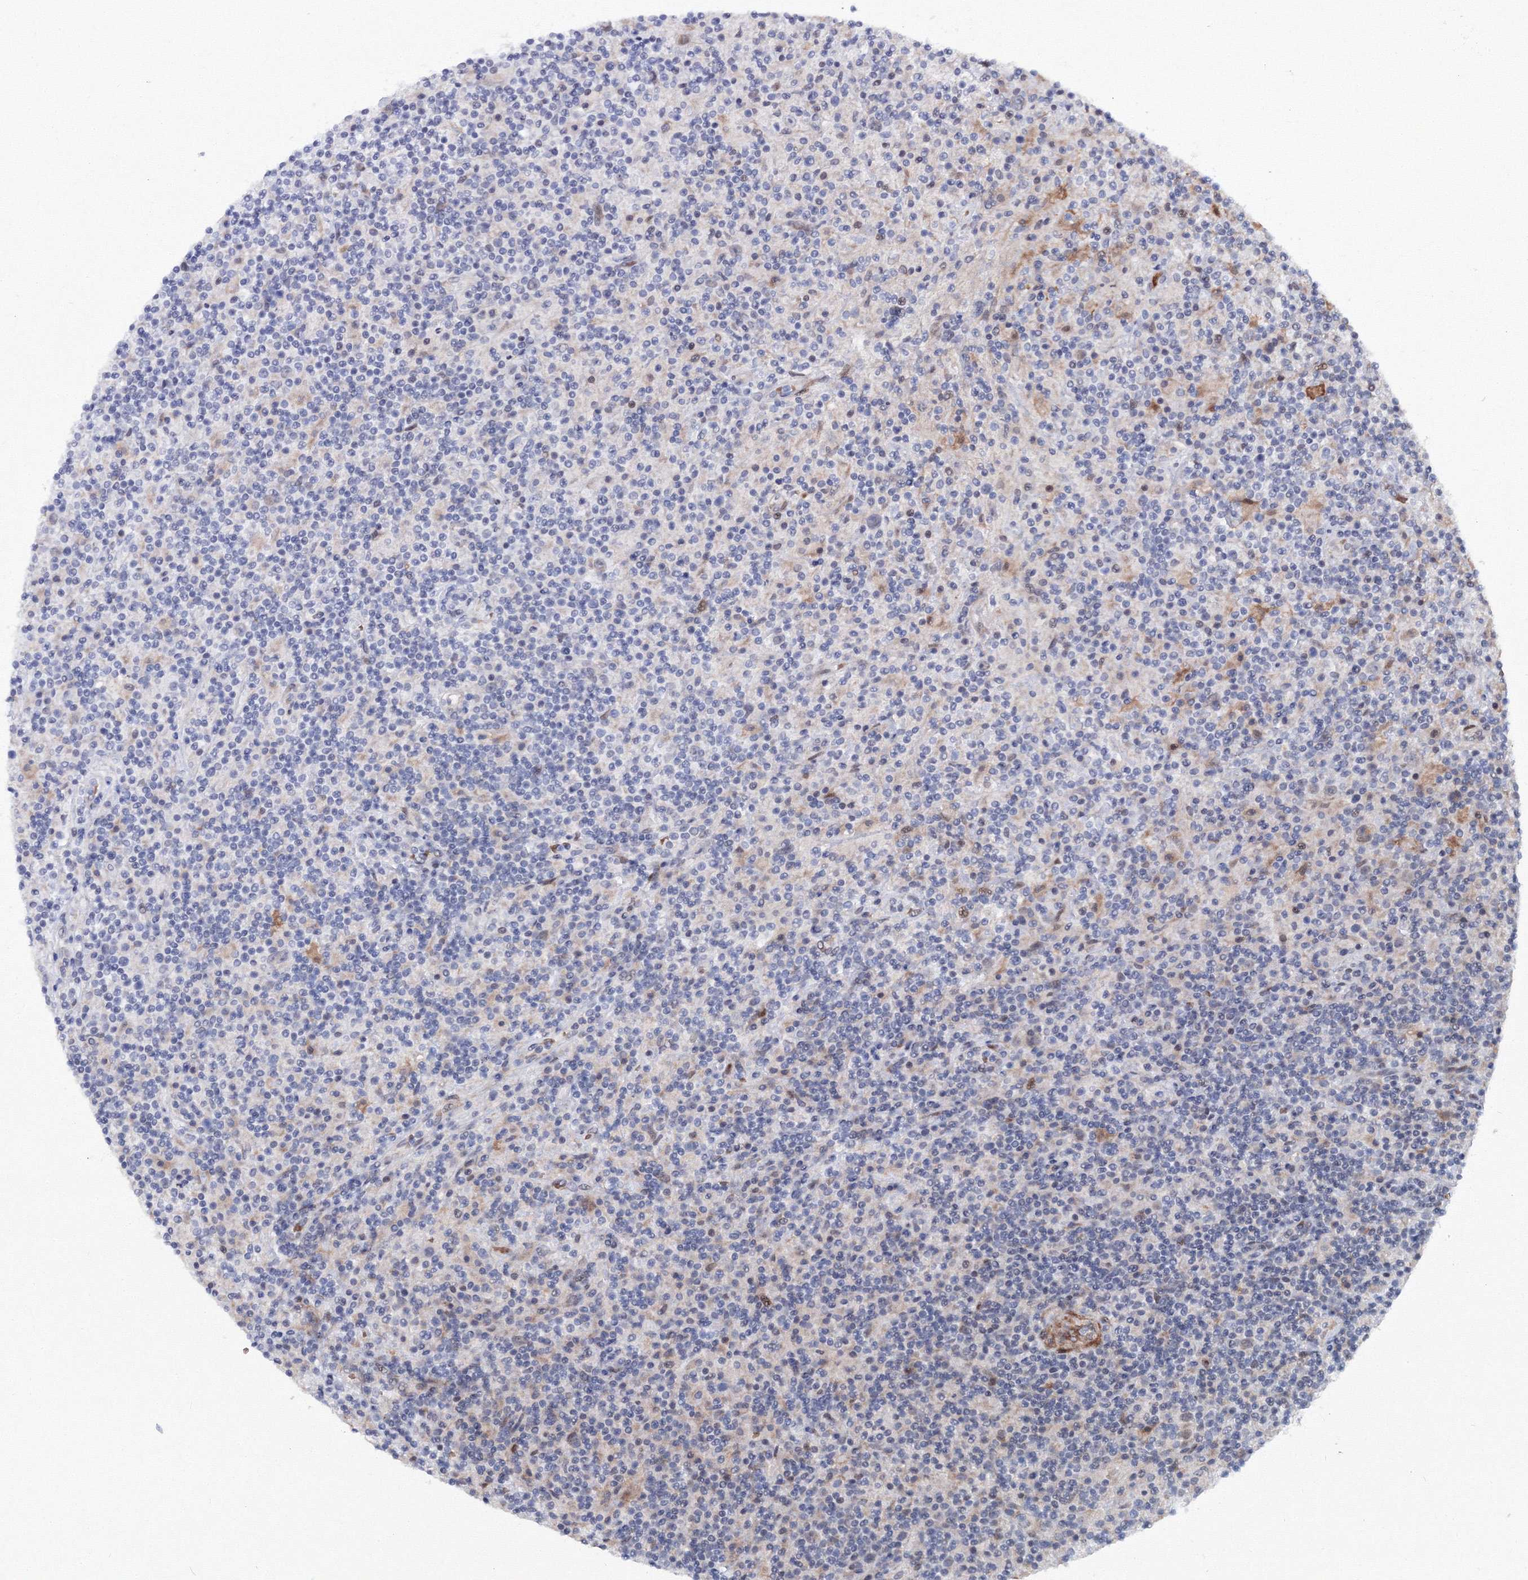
{"staining": {"intensity": "negative", "quantity": "none", "location": "none"}, "tissue": "lymphoma", "cell_type": "Tumor cells", "image_type": "cancer", "snomed": [{"axis": "morphology", "description": "Hodgkin's disease, NOS"}, {"axis": "topography", "description": "Lymph node"}], "caption": "This is an immunohistochemistry (IHC) micrograph of Hodgkin's disease. There is no expression in tumor cells.", "gene": "C11orf52", "patient": {"sex": "male", "age": 70}}